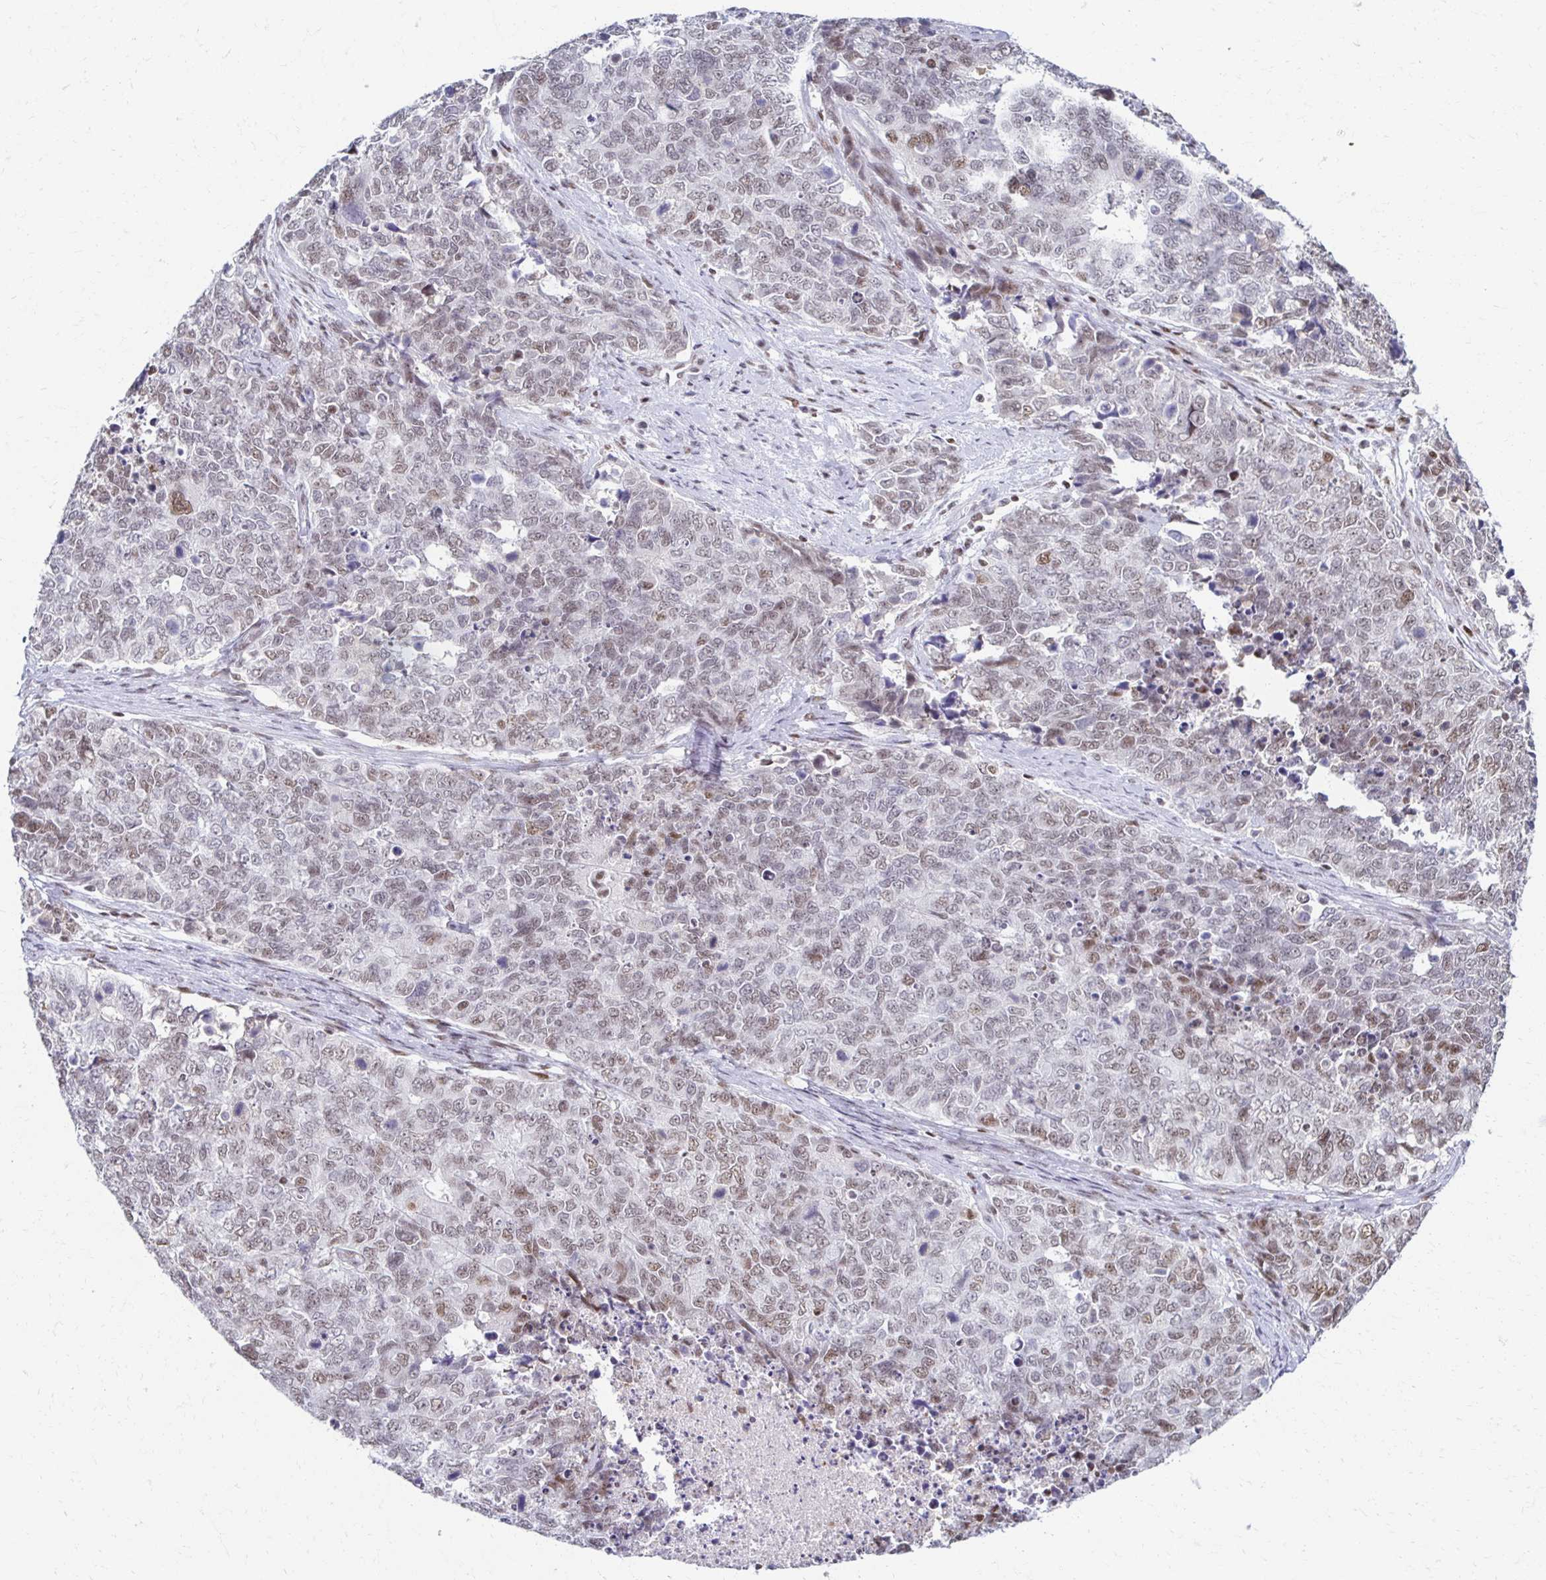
{"staining": {"intensity": "weak", "quantity": "25%-75%", "location": "nuclear"}, "tissue": "cervical cancer", "cell_type": "Tumor cells", "image_type": "cancer", "snomed": [{"axis": "morphology", "description": "Adenocarcinoma, NOS"}, {"axis": "topography", "description": "Cervix"}], "caption": "Immunohistochemical staining of human cervical cancer demonstrates weak nuclear protein expression in approximately 25%-75% of tumor cells. Using DAB (brown) and hematoxylin (blue) stains, captured at high magnification using brightfield microscopy.", "gene": "IRF7", "patient": {"sex": "female", "age": 63}}